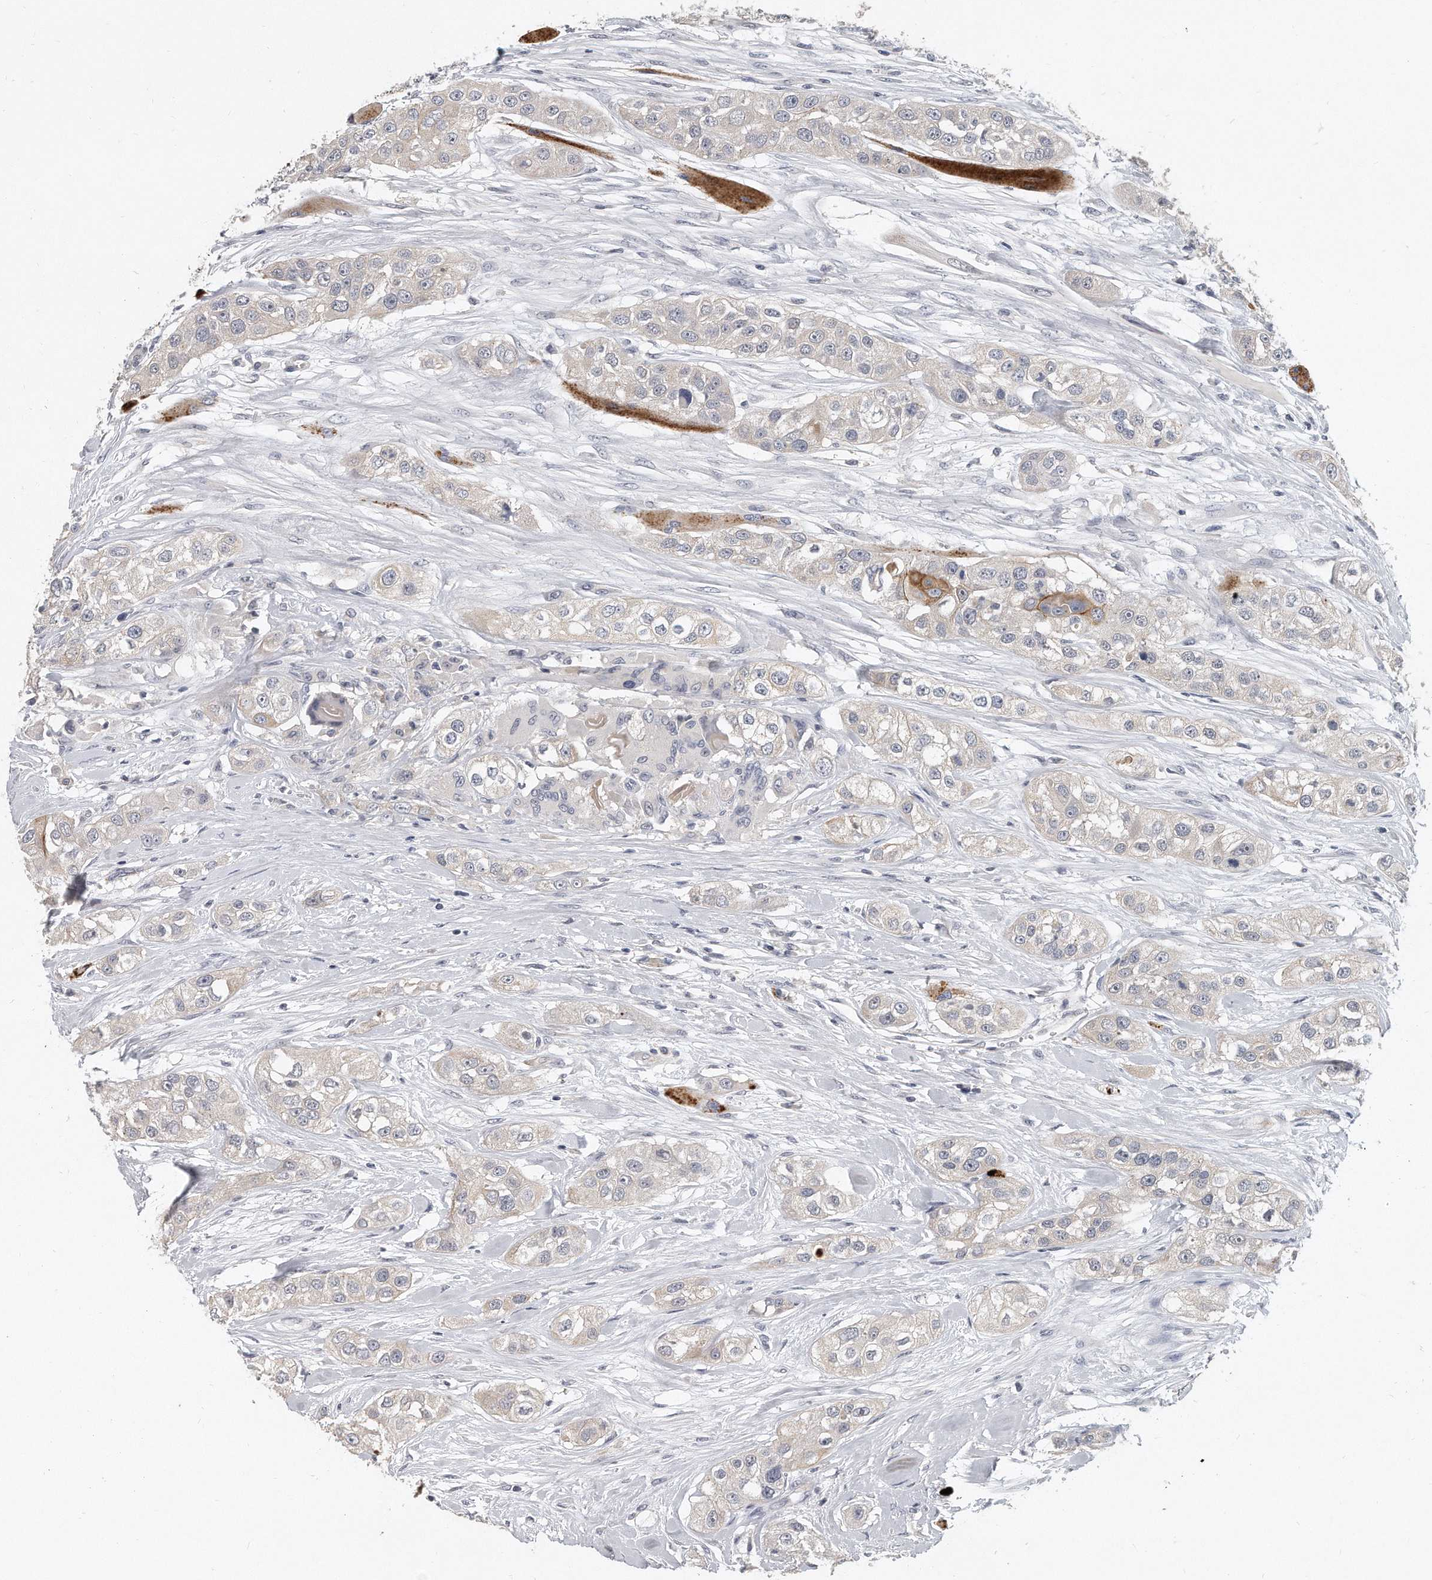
{"staining": {"intensity": "negative", "quantity": "none", "location": "none"}, "tissue": "head and neck cancer", "cell_type": "Tumor cells", "image_type": "cancer", "snomed": [{"axis": "morphology", "description": "Normal tissue, NOS"}, {"axis": "morphology", "description": "Squamous cell carcinoma, NOS"}, {"axis": "topography", "description": "Skeletal muscle"}, {"axis": "topography", "description": "Head-Neck"}], "caption": "Head and neck cancer (squamous cell carcinoma) stained for a protein using IHC displays no expression tumor cells.", "gene": "KLHL7", "patient": {"sex": "male", "age": 51}}